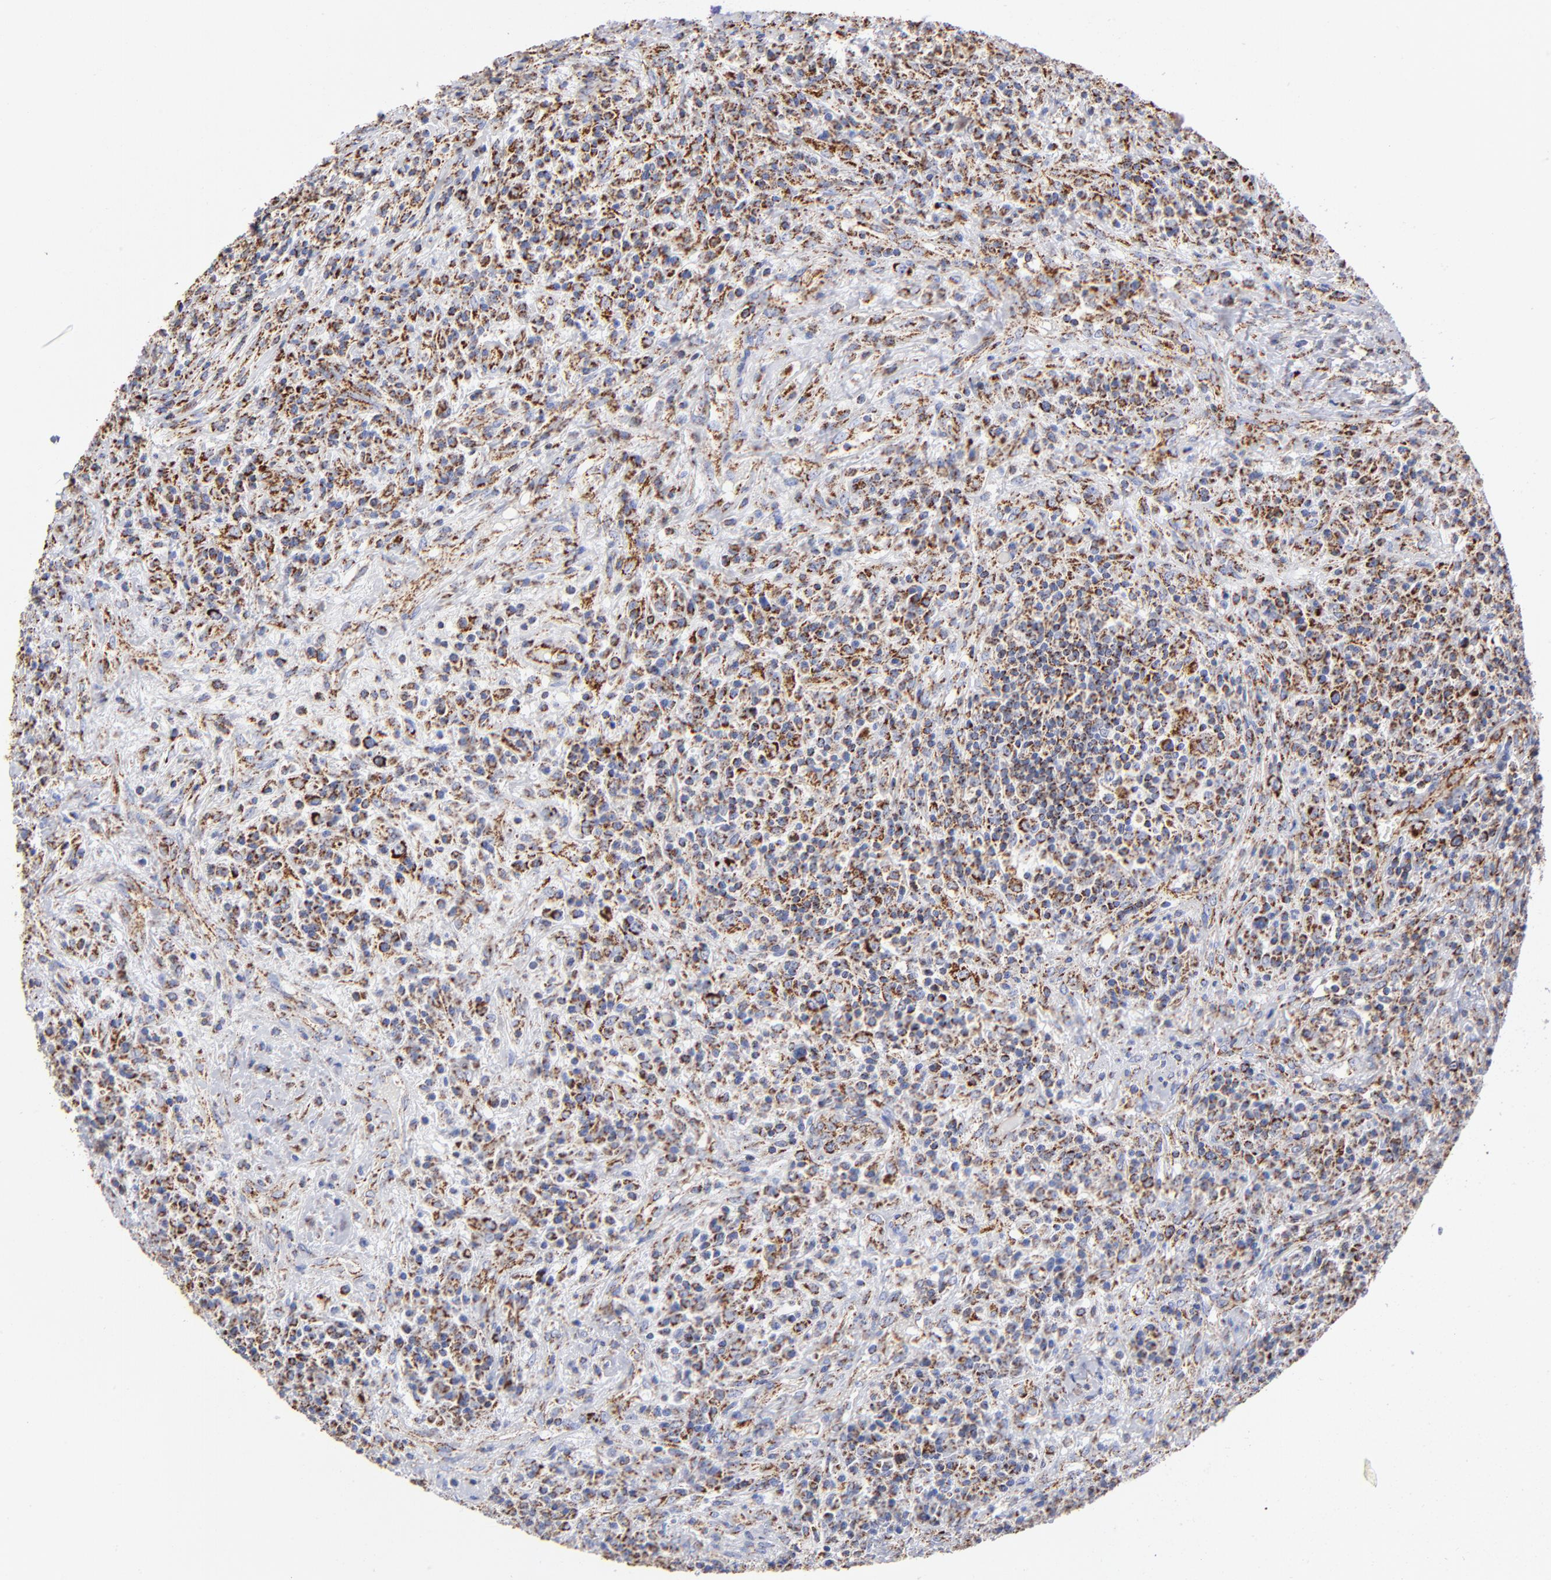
{"staining": {"intensity": "strong", "quantity": ">75%", "location": "cytoplasmic/membranous"}, "tissue": "lymphoma", "cell_type": "Tumor cells", "image_type": "cancer", "snomed": [{"axis": "morphology", "description": "Hodgkin's disease, NOS"}, {"axis": "topography", "description": "Lymph node"}], "caption": "About >75% of tumor cells in lymphoma reveal strong cytoplasmic/membranous protein expression as visualized by brown immunohistochemical staining.", "gene": "PHB1", "patient": {"sex": "female", "age": 25}}